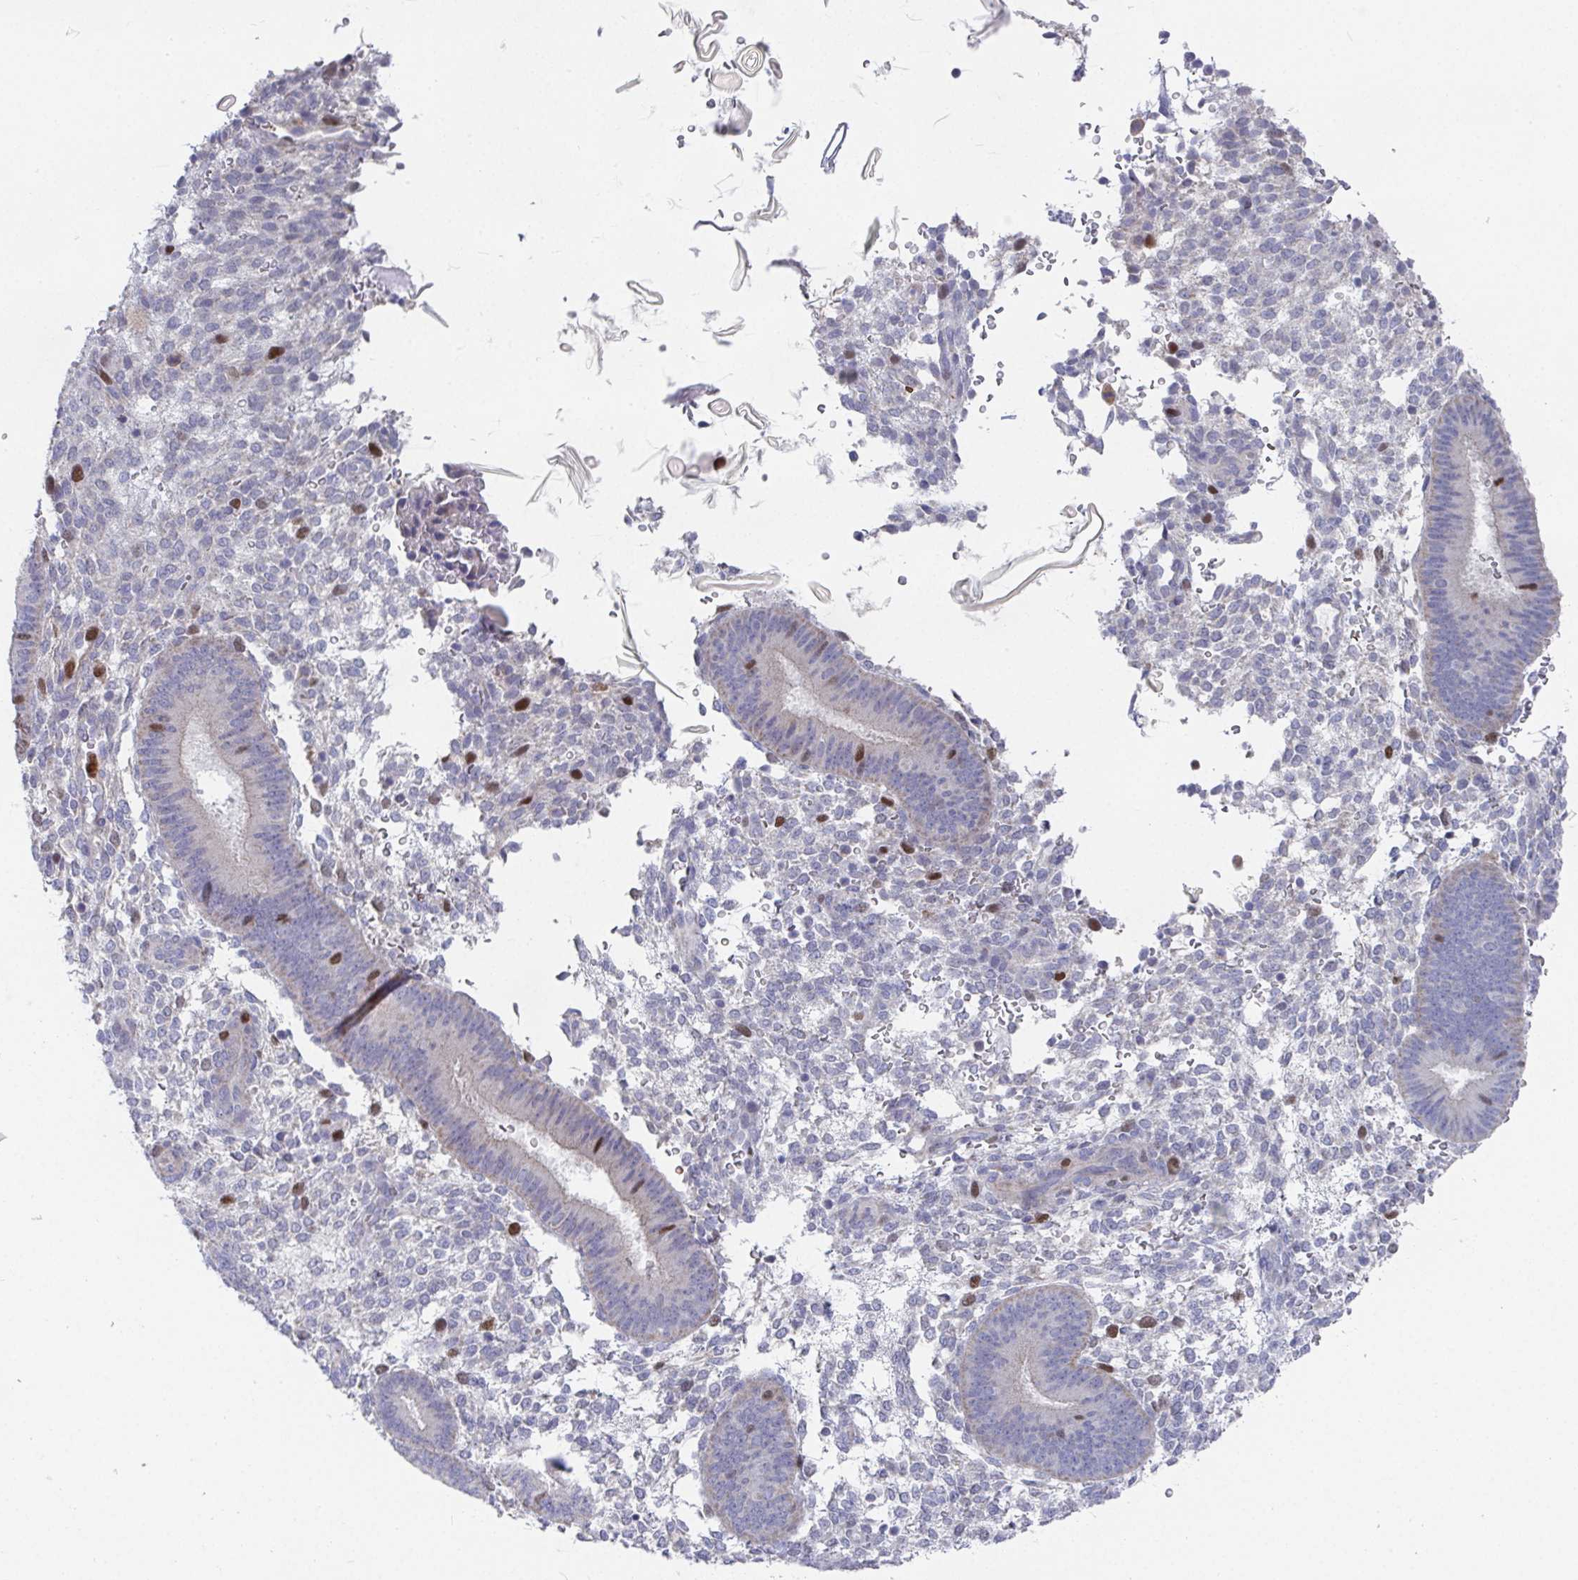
{"staining": {"intensity": "moderate", "quantity": "<25%", "location": "nuclear"}, "tissue": "endometrium", "cell_type": "Cells in endometrial stroma", "image_type": "normal", "snomed": [{"axis": "morphology", "description": "Normal tissue, NOS"}, {"axis": "topography", "description": "Endometrium"}], "caption": "Immunohistochemistry (IHC) of normal human endometrium exhibits low levels of moderate nuclear expression in about <25% of cells in endometrial stroma.", "gene": "ATP5F1C", "patient": {"sex": "female", "age": 39}}